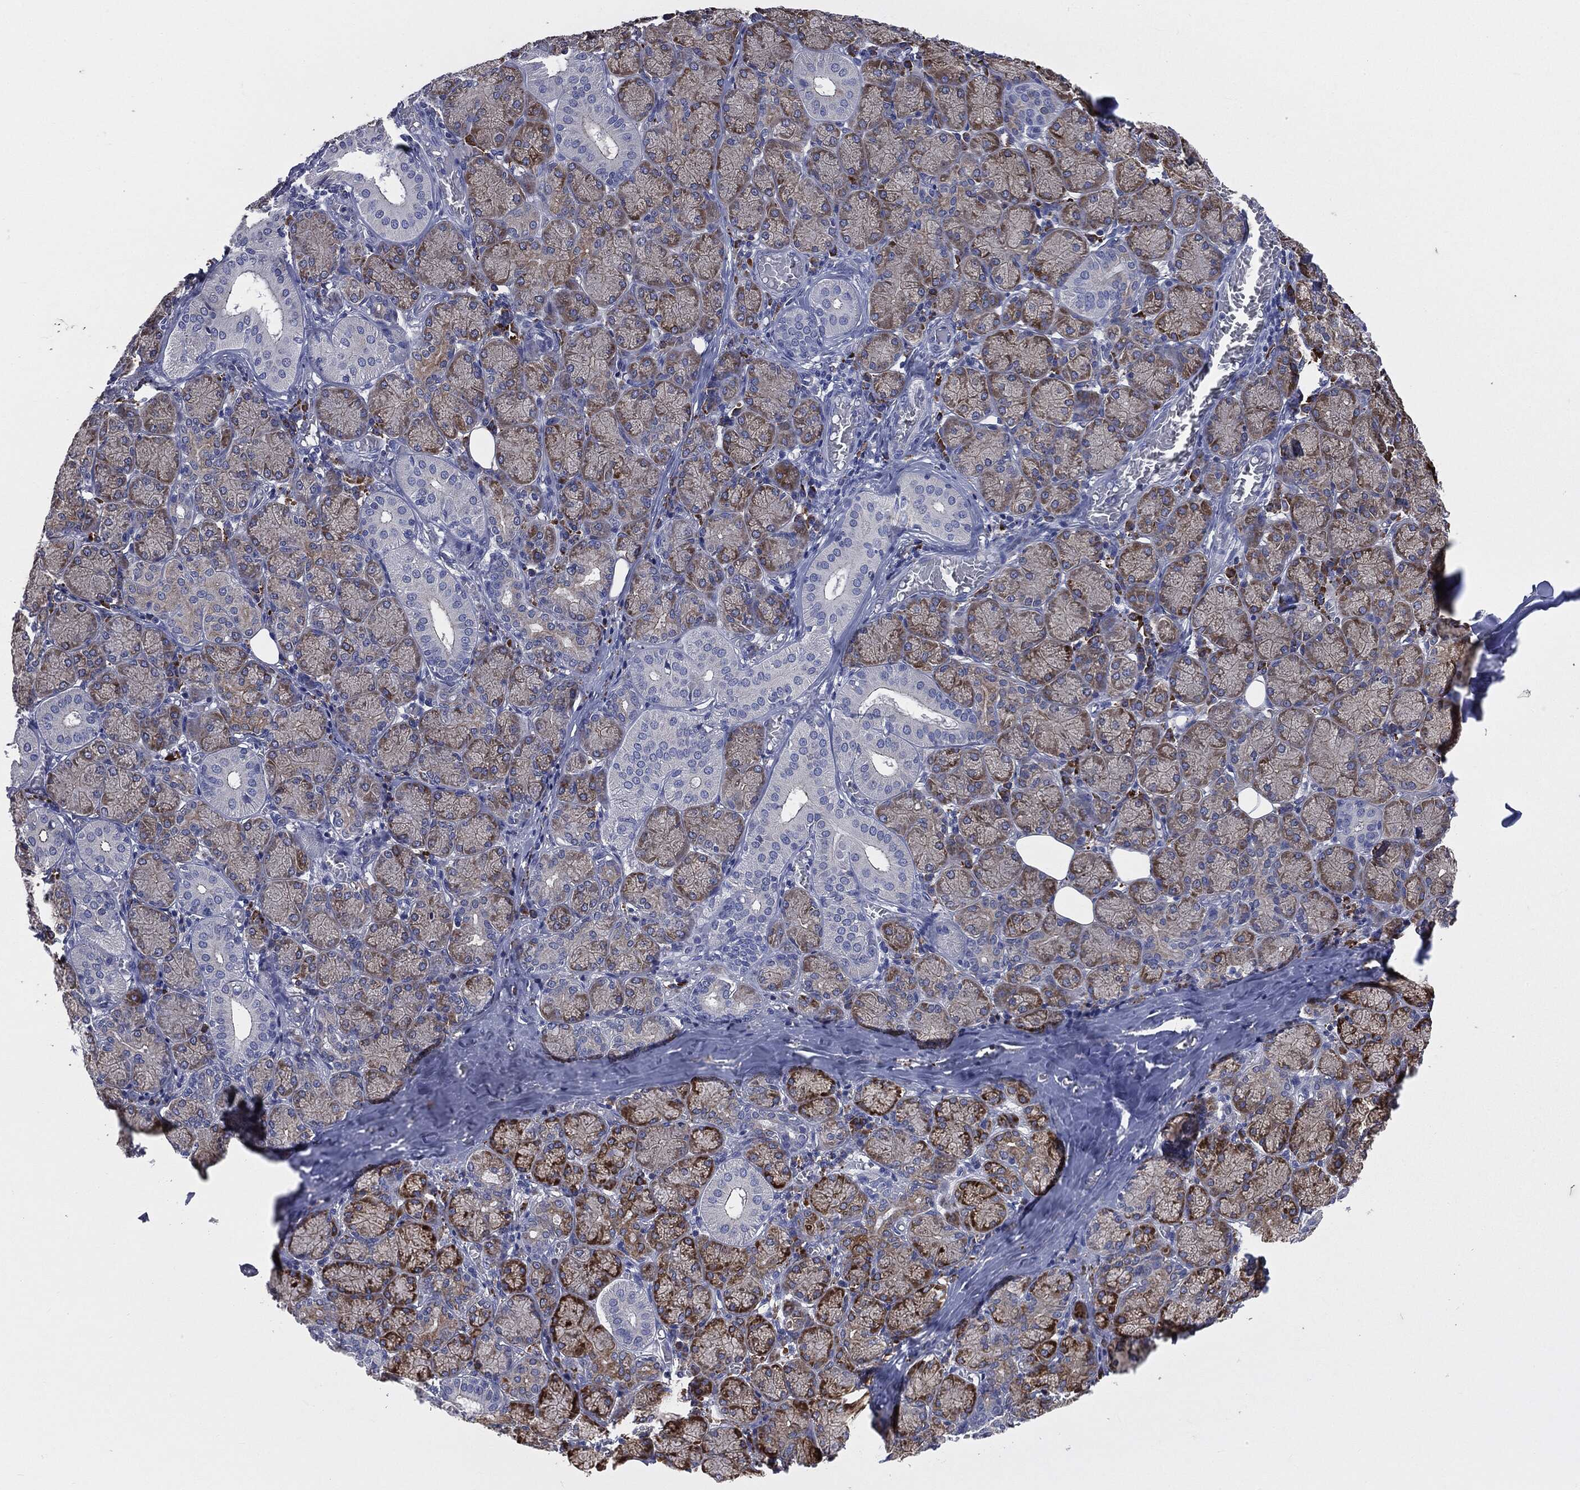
{"staining": {"intensity": "strong", "quantity": "25%-75%", "location": "cytoplasmic/membranous"}, "tissue": "salivary gland", "cell_type": "Glandular cells", "image_type": "normal", "snomed": [{"axis": "morphology", "description": "Normal tissue, NOS"}, {"axis": "topography", "description": "Salivary gland"}, {"axis": "topography", "description": "Peripheral nerve tissue"}], "caption": "Salivary gland stained with a brown dye displays strong cytoplasmic/membranous positive positivity in about 25%-75% of glandular cells.", "gene": "PTGS2", "patient": {"sex": "female", "age": 24}}